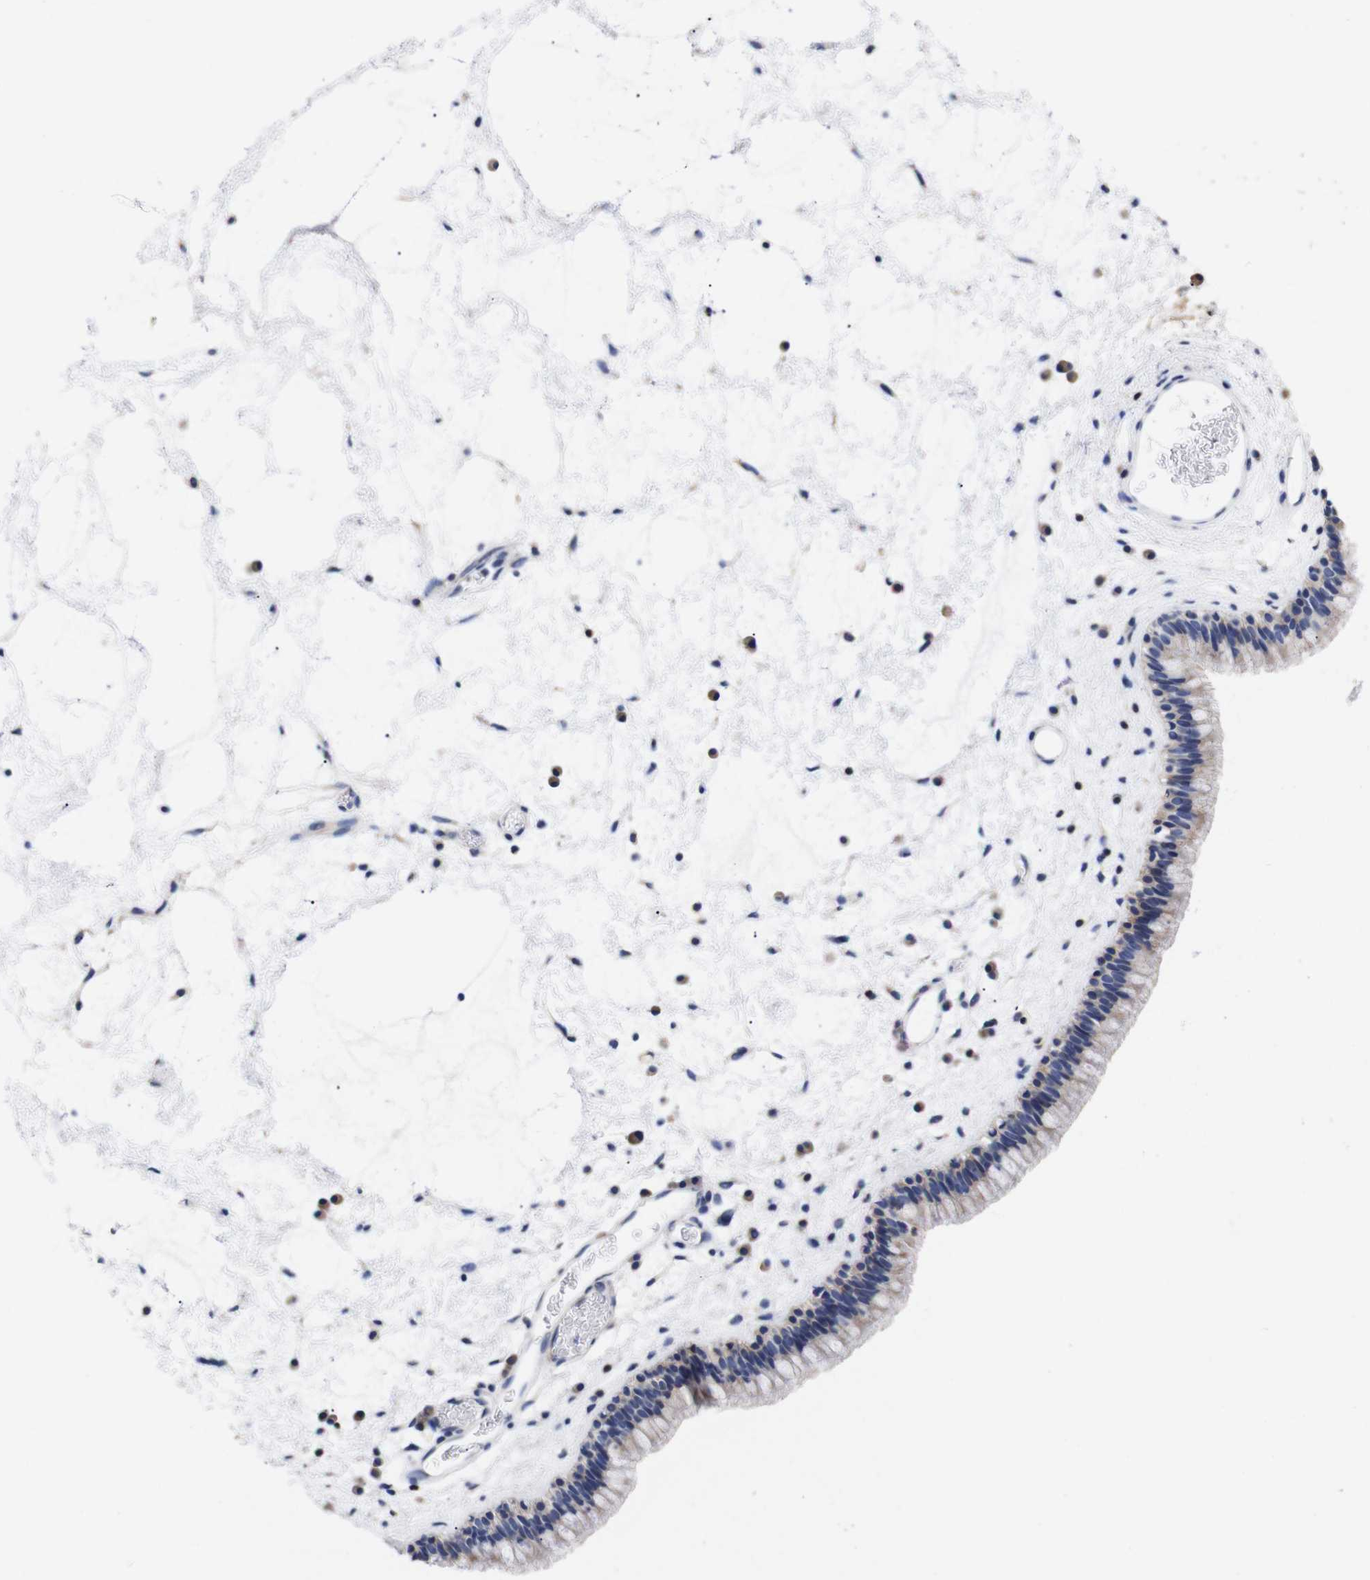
{"staining": {"intensity": "moderate", "quantity": "25%-75%", "location": "cytoplasmic/membranous"}, "tissue": "nasopharynx", "cell_type": "Respiratory epithelial cells", "image_type": "normal", "snomed": [{"axis": "morphology", "description": "Normal tissue, NOS"}, {"axis": "morphology", "description": "Inflammation, NOS"}, {"axis": "topography", "description": "Nasopharynx"}], "caption": "This micrograph displays immunohistochemistry (IHC) staining of normal human nasopharynx, with medium moderate cytoplasmic/membranous positivity in approximately 25%-75% of respiratory epithelial cells.", "gene": "OPN3", "patient": {"sex": "male", "age": 48}}